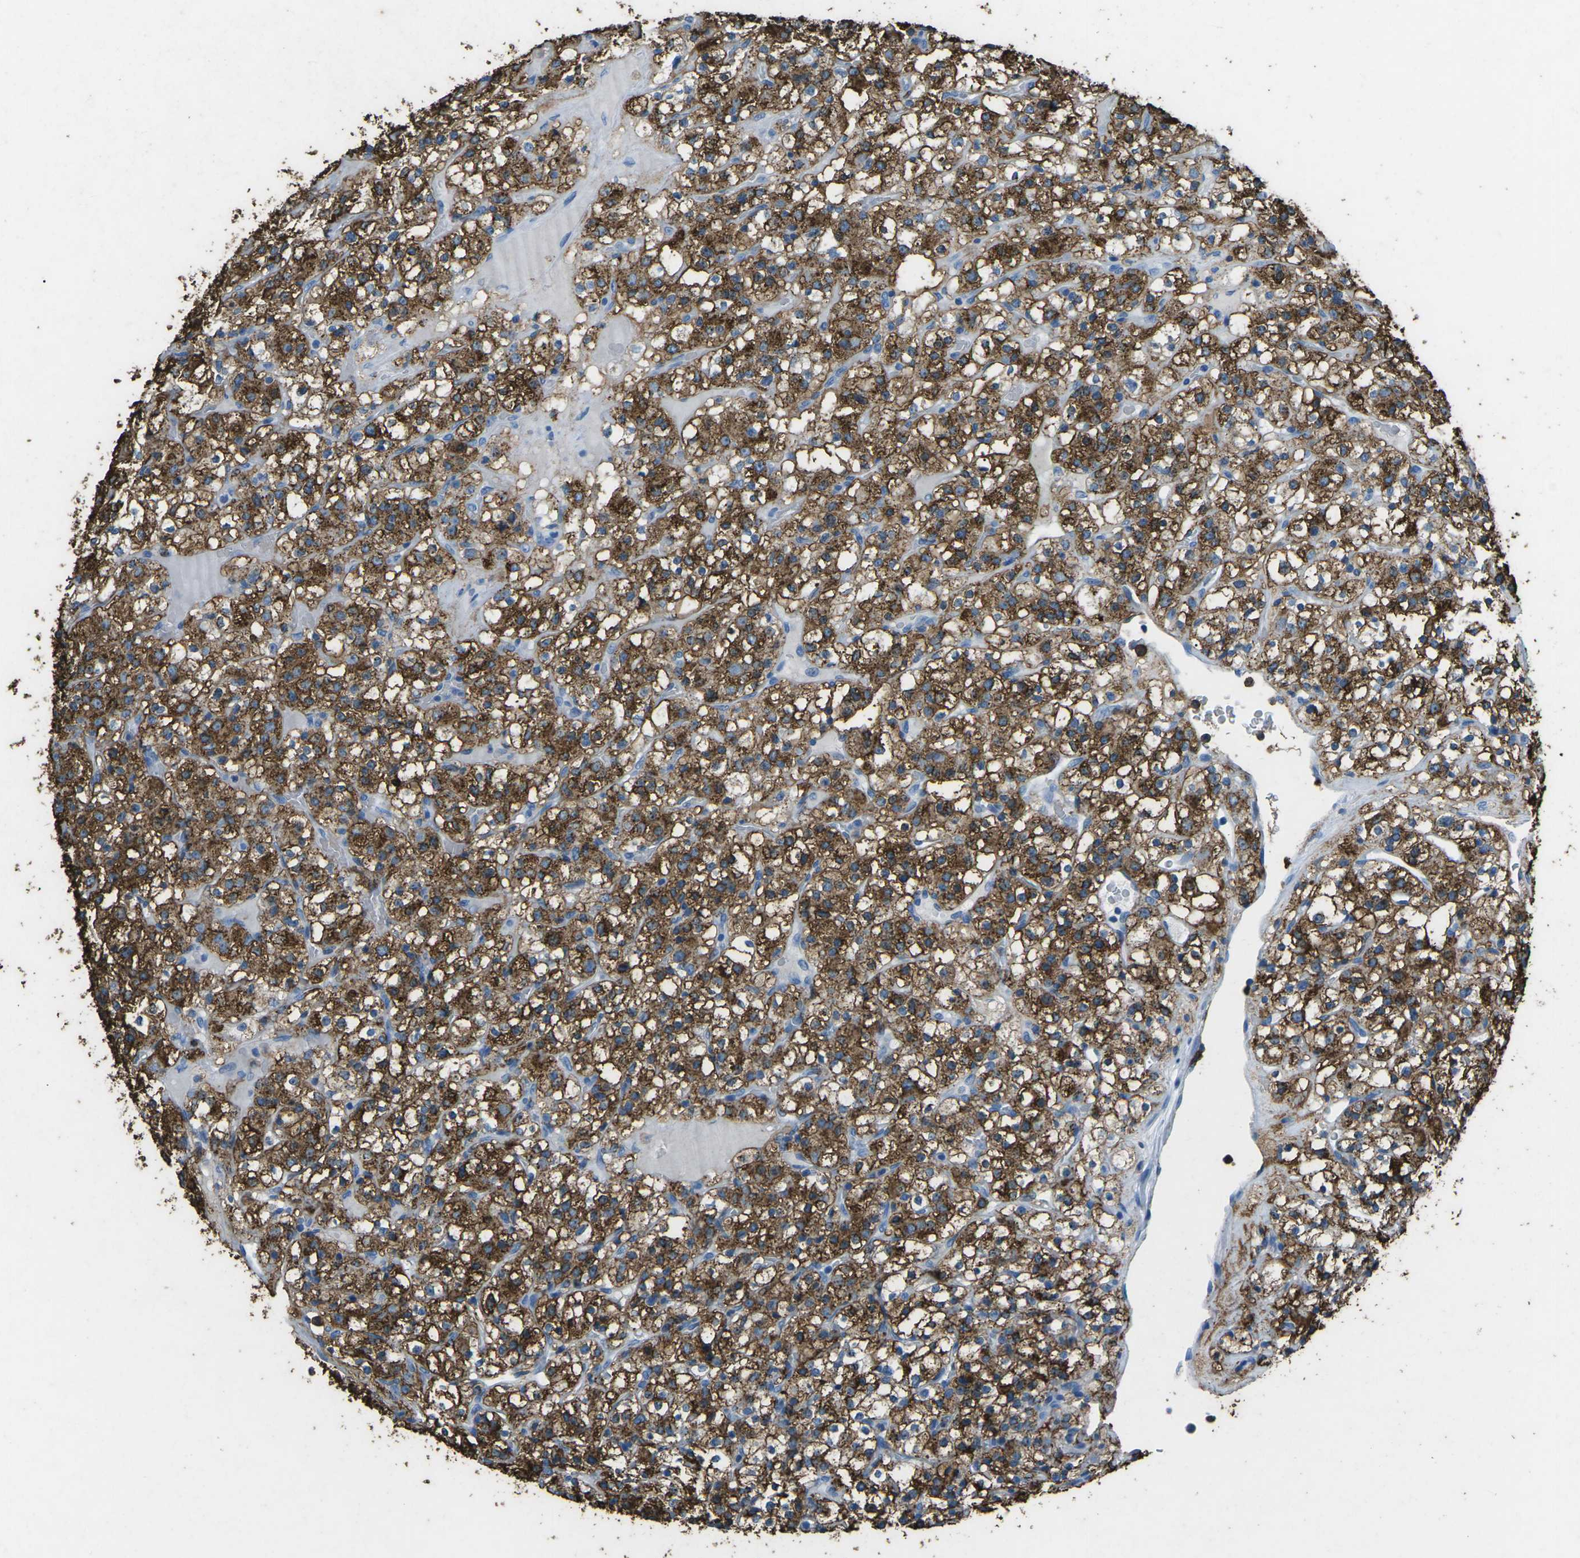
{"staining": {"intensity": "moderate", "quantity": ">75%", "location": "cytoplasmic/membranous"}, "tissue": "renal cancer", "cell_type": "Tumor cells", "image_type": "cancer", "snomed": [{"axis": "morphology", "description": "Normal tissue, NOS"}, {"axis": "morphology", "description": "Adenocarcinoma, NOS"}, {"axis": "topography", "description": "Kidney"}], "caption": "Immunohistochemistry (IHC) photomicrograph of neoplastic tissue: human renal cancer (adenocarcinoma) stained using immunohistochemistry (IHC) exhibits medium levels of moderate protein expression localized specifically in the cytoplasmic/membranous of tumor cells, appearing as a cytoplasmic/membranous brown color.", "gene": "CTAGE1", "patient": {"sex": "female", "age": 72}}